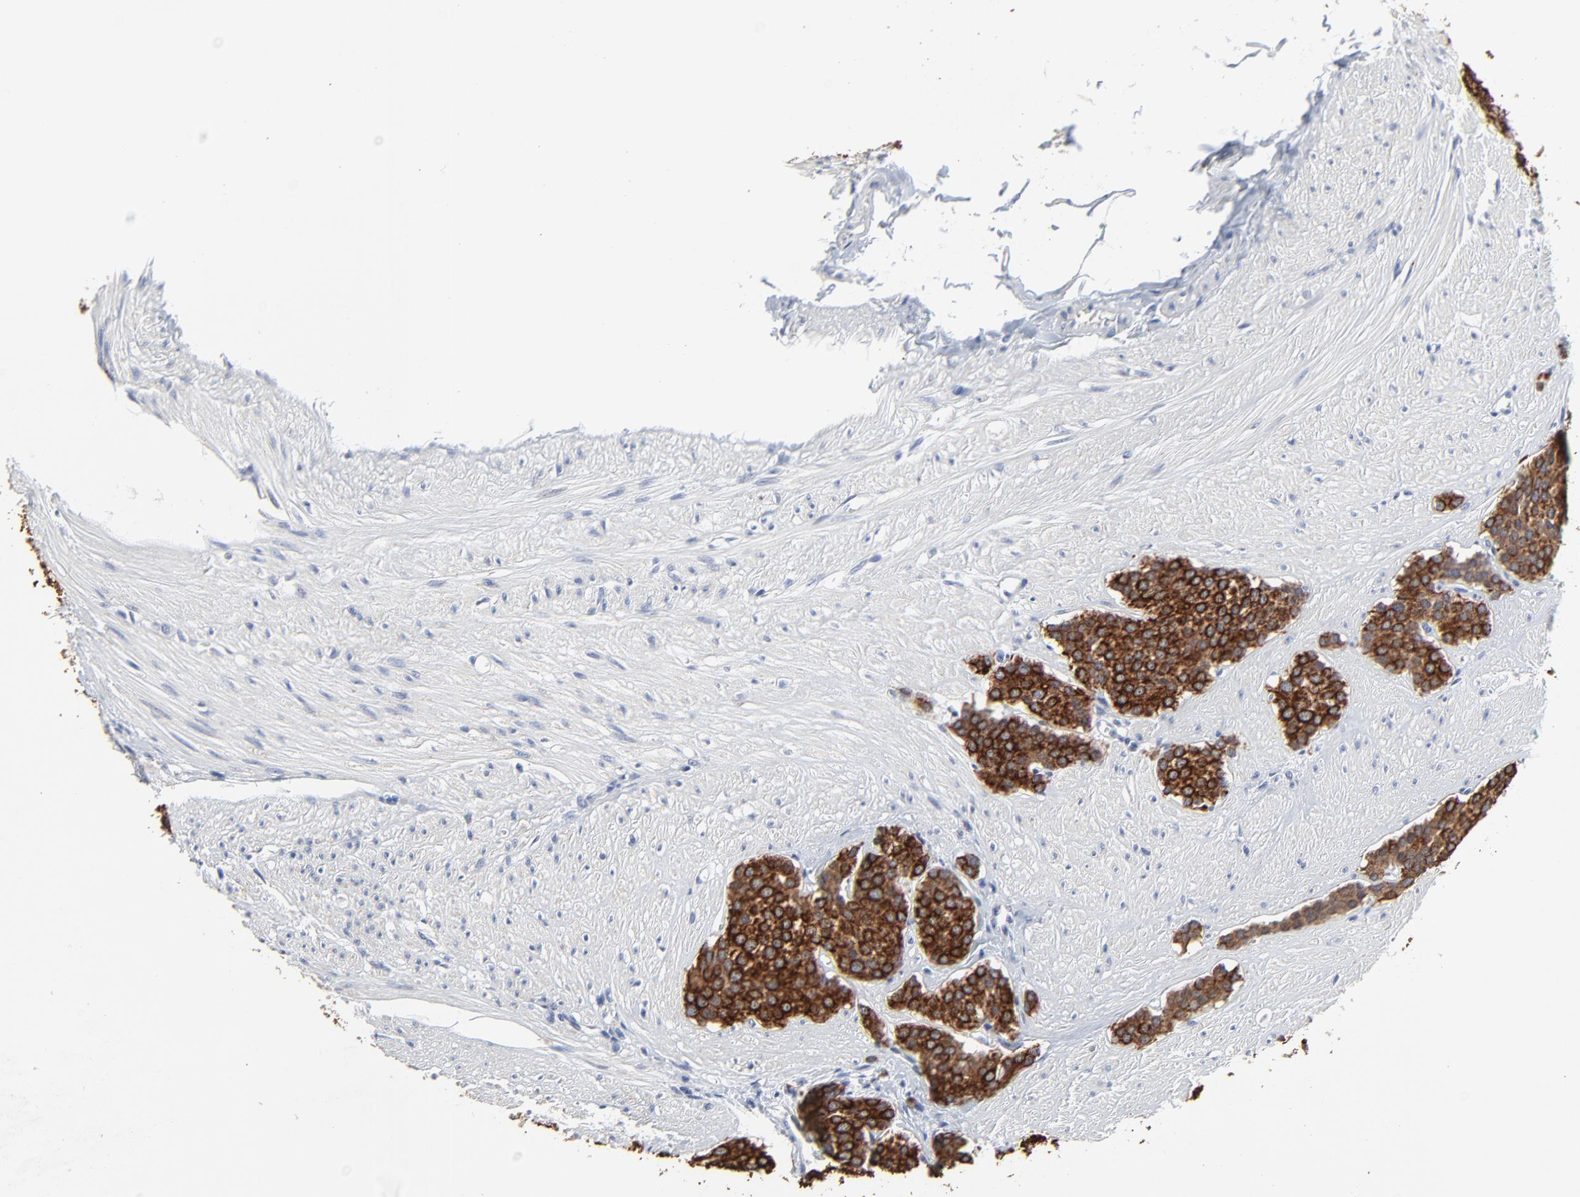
{"staining": {"intensity": "strong", "quantity": ">75%", "location": "cytoplasmic/membranous,nuclear"}, "tissue": "carcinoid", "cell_type": "Tumor cells", "image_type": "cancer", "snomed": [{"axis": "morphology", "description": "Carcinoid, malignant, NOS"}, {"axis": "topography", "description": "Small intestine"}], "caption": "IHC of carcinoid displays high levels of strong cytoplasmic/membranous and nuclear staining in about >75% of tumor cells. Using DAB (3,3'-diaminobenzidine) (brown) and hematoxylin (blue) stains, captured at high magnification using brightfield microscopy.", "gene": "LNX1", "patient": {"sex": "male", "age": 60}}